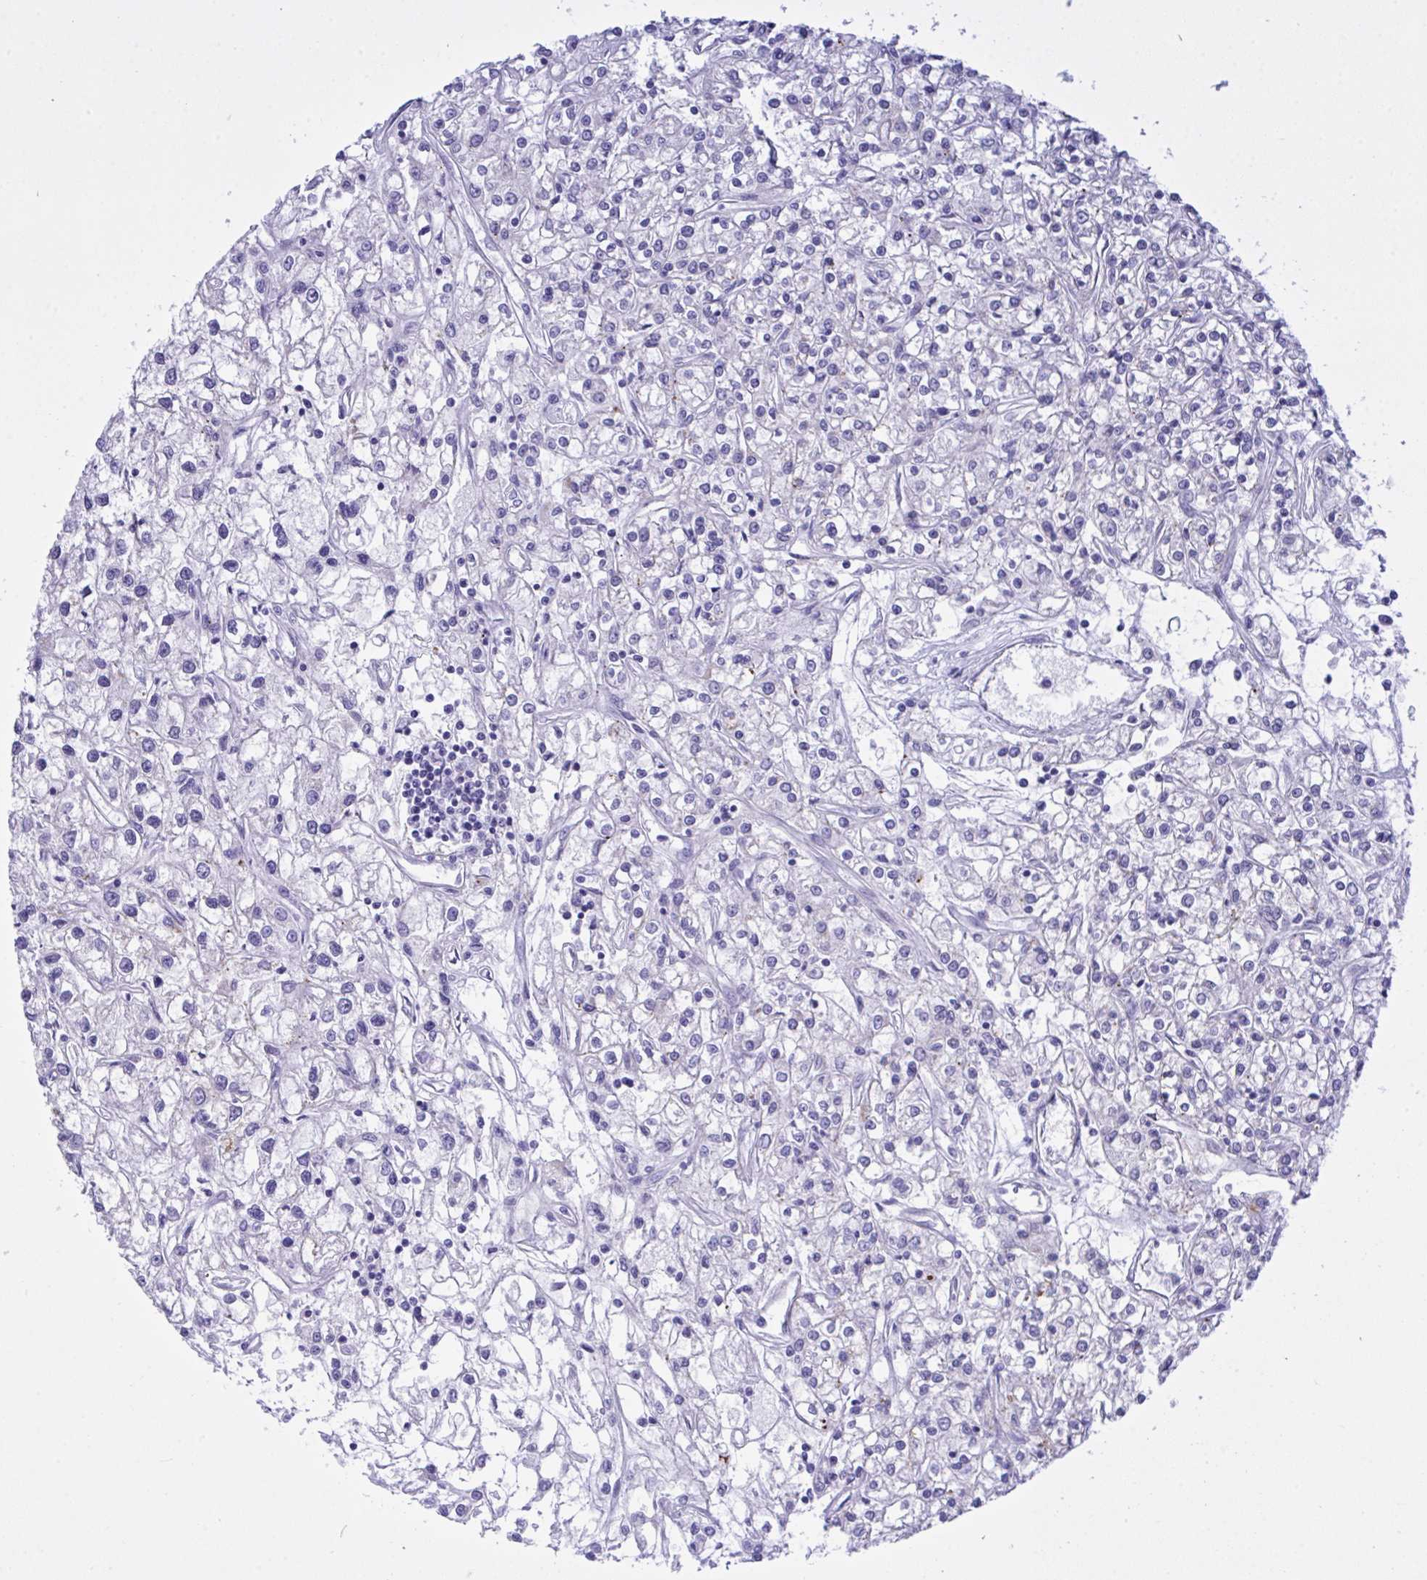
{"staining": {"intensity": "negative", "quantity": "none", "location": "none"}, "tissue": "renal cancer", "cell_type": "Tumor cells", "image_type": "cancer", "snomed": [{"axis": "morphology", "description": "Adenocarcinoma, NOS"}, {"axis": "topography", "description": "Kidney"}], "caption": "Tumor cells are negative for brown protein staining in renal cancer.", "gene": "BEX5", "patient": {"sex": "female", "age": 59}}